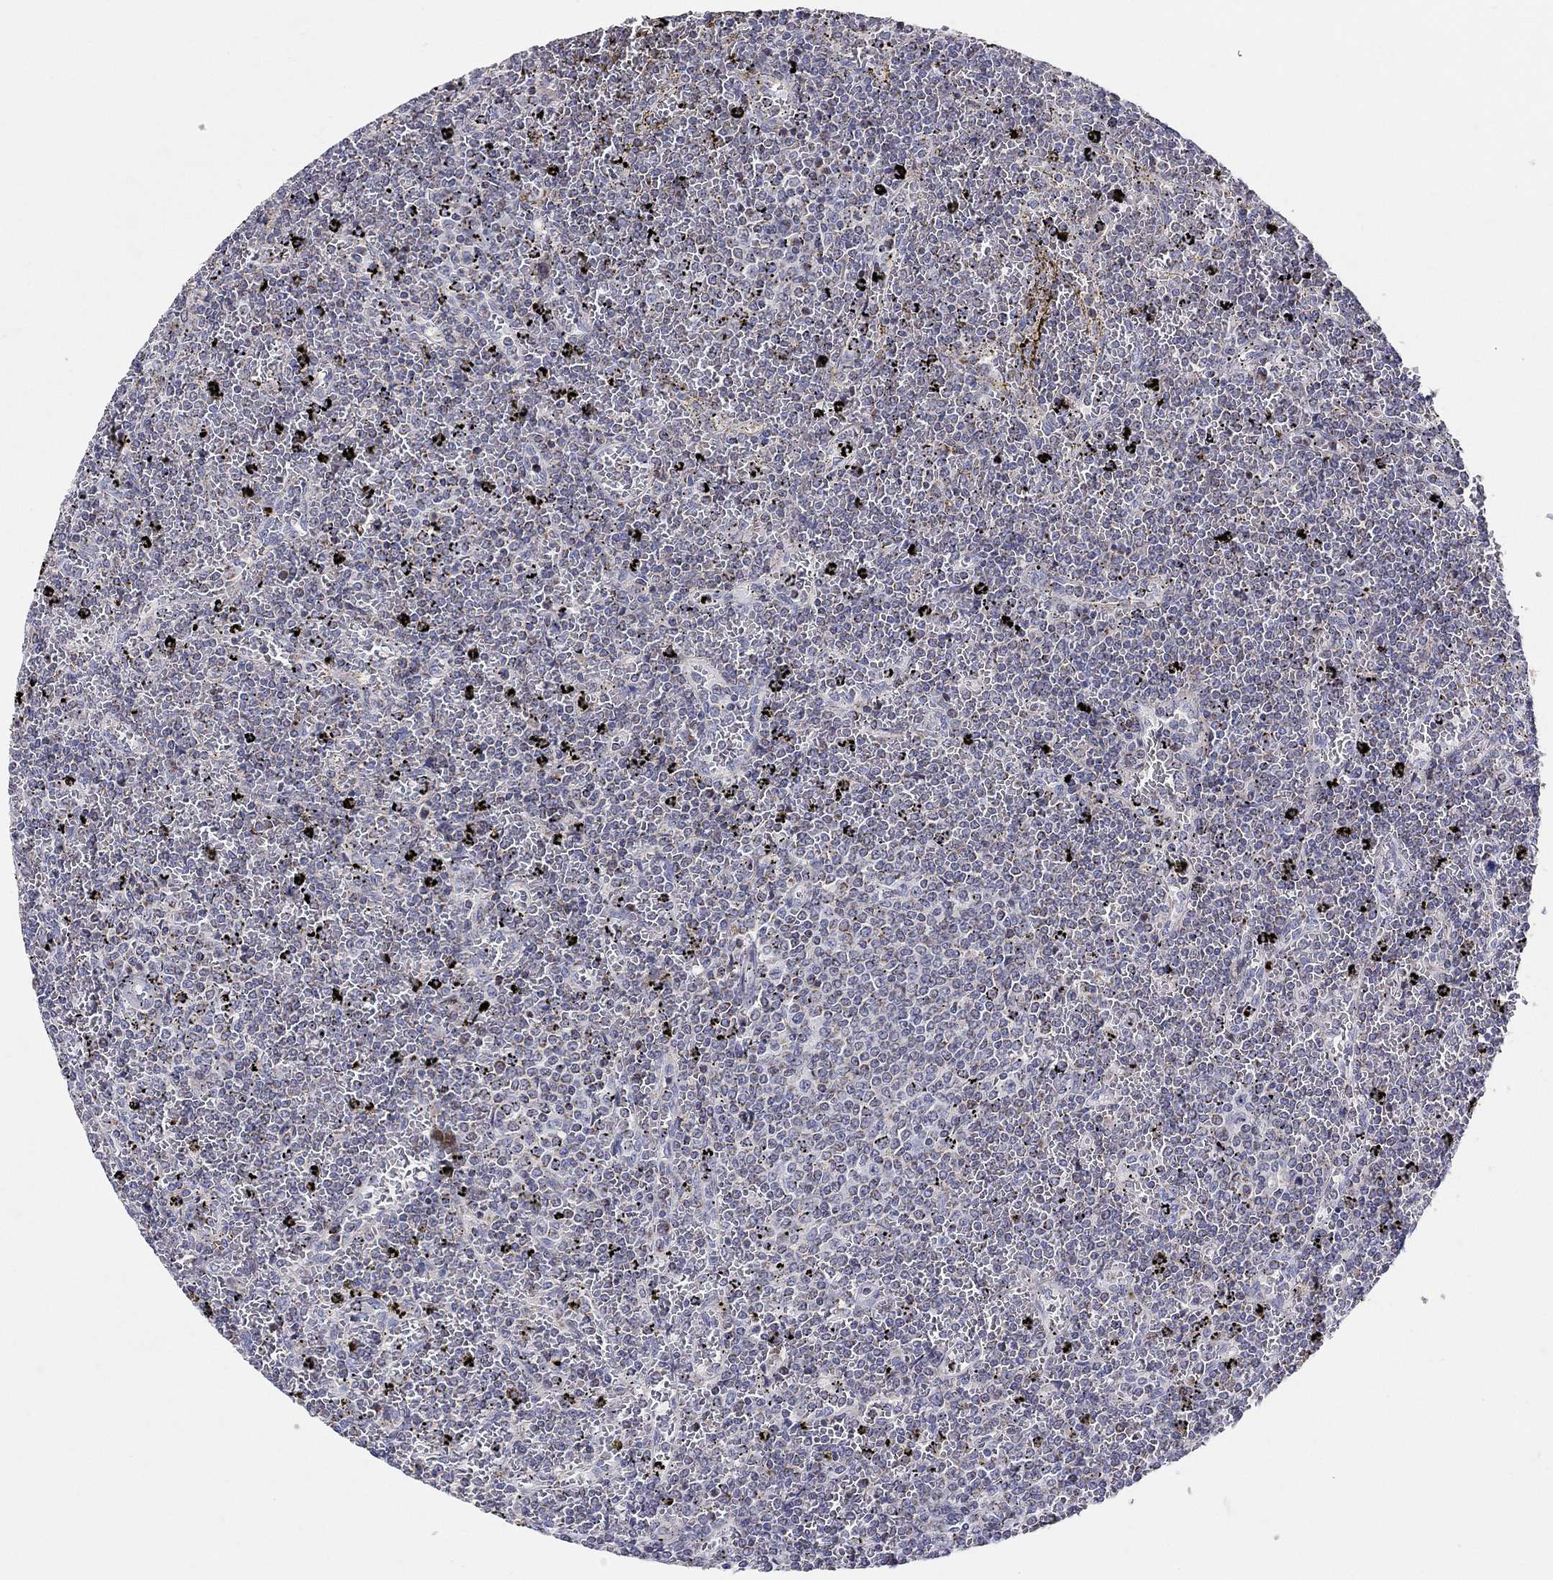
{"staining": {"intensity": "negative", "quantity": "none", "location": "none"}, "tissue": "lymphoma", "cell_type": "Tumor cells", "image_type": "cancer", "snomed": [{"axis": "morphology", "description": "Malignant lymphoma, non-Hodgkin's type, Low grade"}, {"axis": "topography", "description": "Spleen"}], "caption": "IHC photomicrograph of human lymphoma stained for a protein (brown), which demonstrates no positivity in tumor cells.", "gene": "HMX2", "patient": {"sex": "female", "age": 77}}